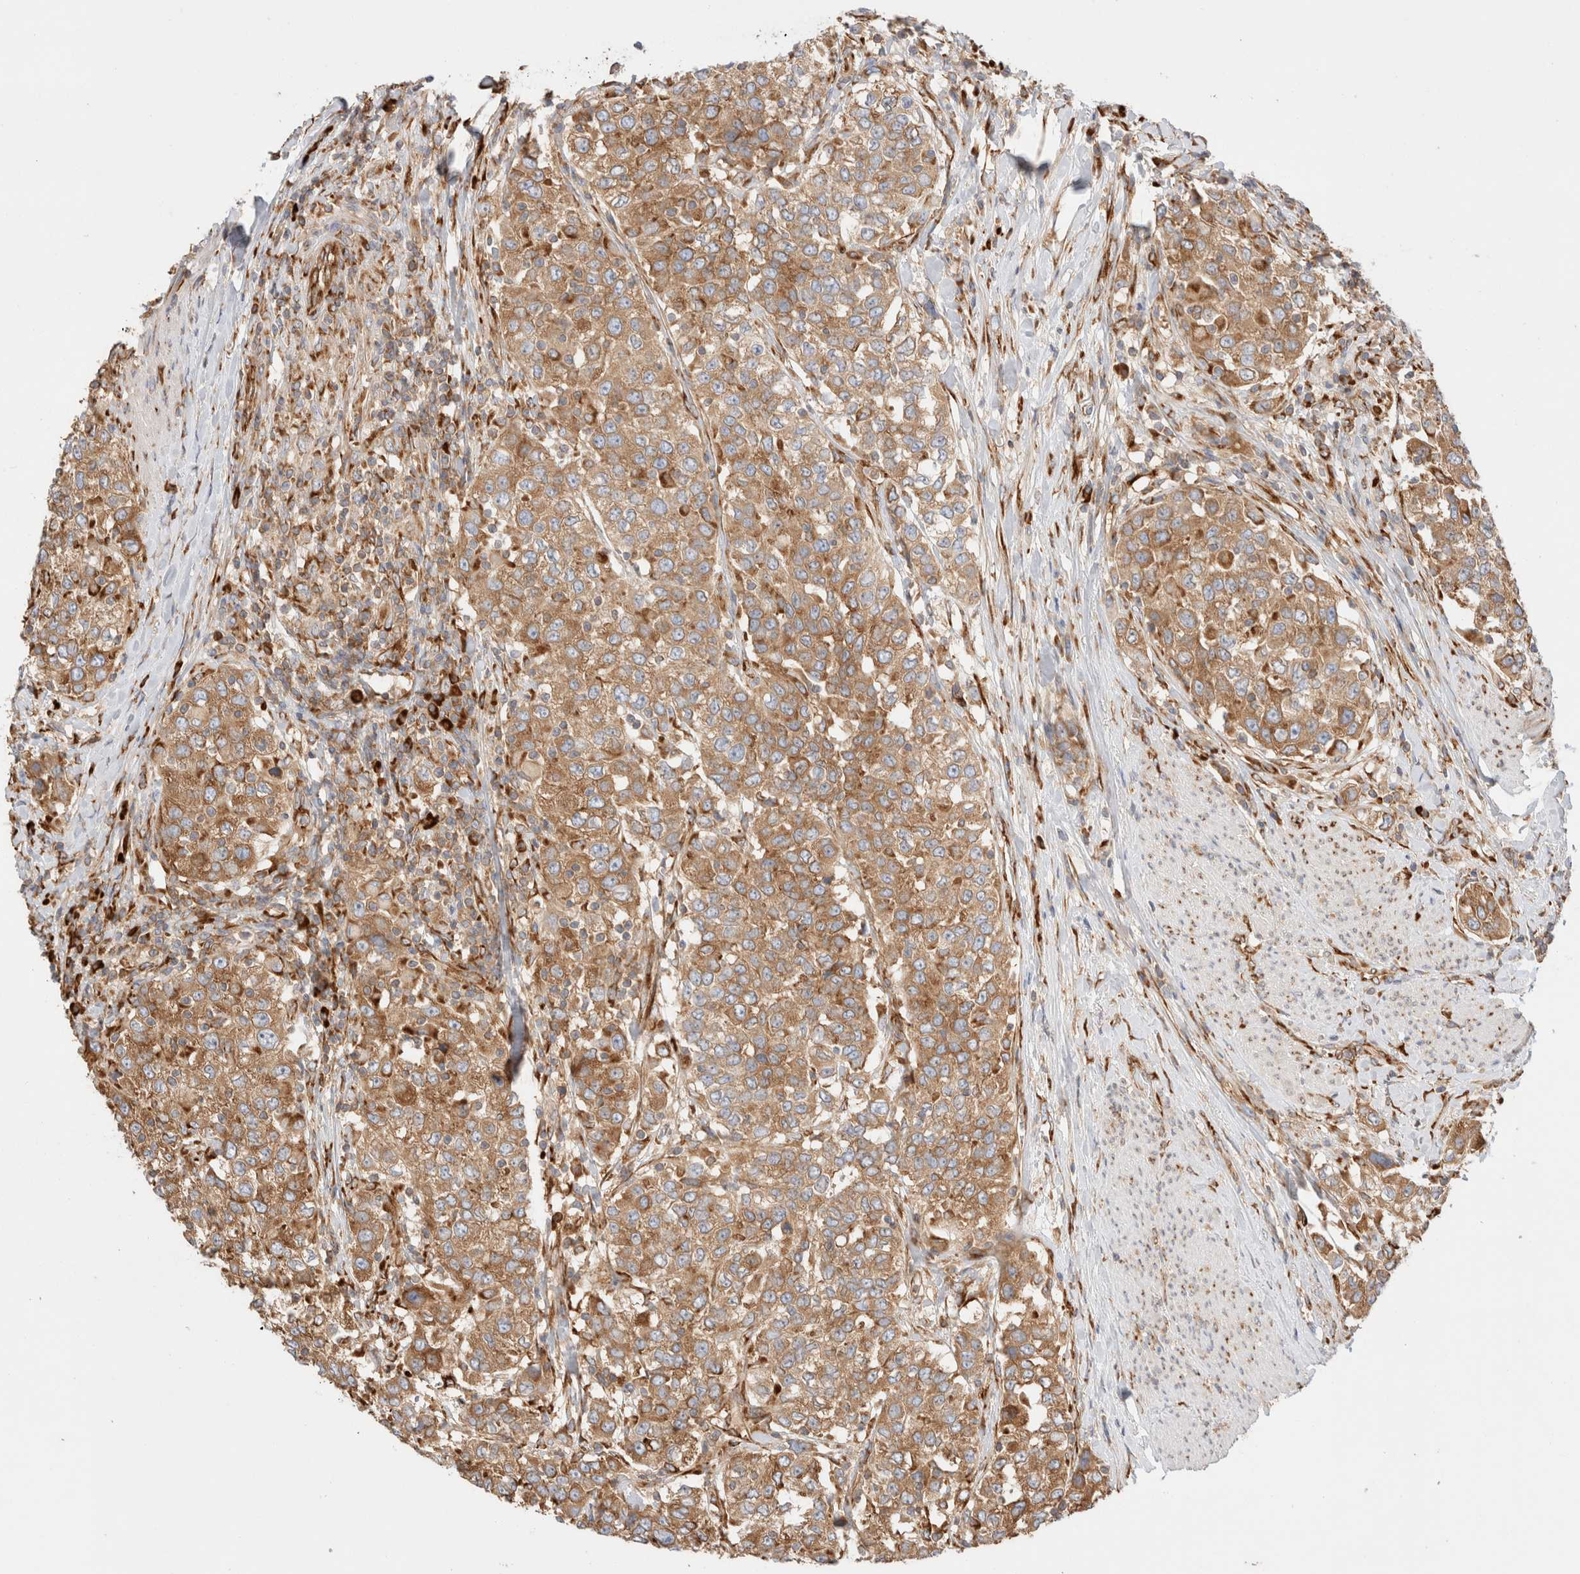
{"staining": {"intensity": "moderate", "quantity": ">75%", "location": "cytoplasmic/membranous"}, "tissue": "urothelial cancer", "cell_type": "Tumor cells", "image_type": "cancer", "snomed": [{"axis": "morphology", "description": "Urothelial carcinoma, High grade"}, {"axis": "topography", "description": "Urinary bladder"}], "caption": "Immunohistochemistry (IHC) (DAB (3,3'-diaminobenzidine)) staining of urothelial carcinoma (high-grade) reveals moderate cytoplasmic/membranous protein expression in about >75% of tumor cells. (DAB (3,3'-diaminobenzidine) IHC, brown staining for protein, blue staining for nuclei).", "gene": "ZC2HC1A", "patient": {"sex": "female", "age": 80}}